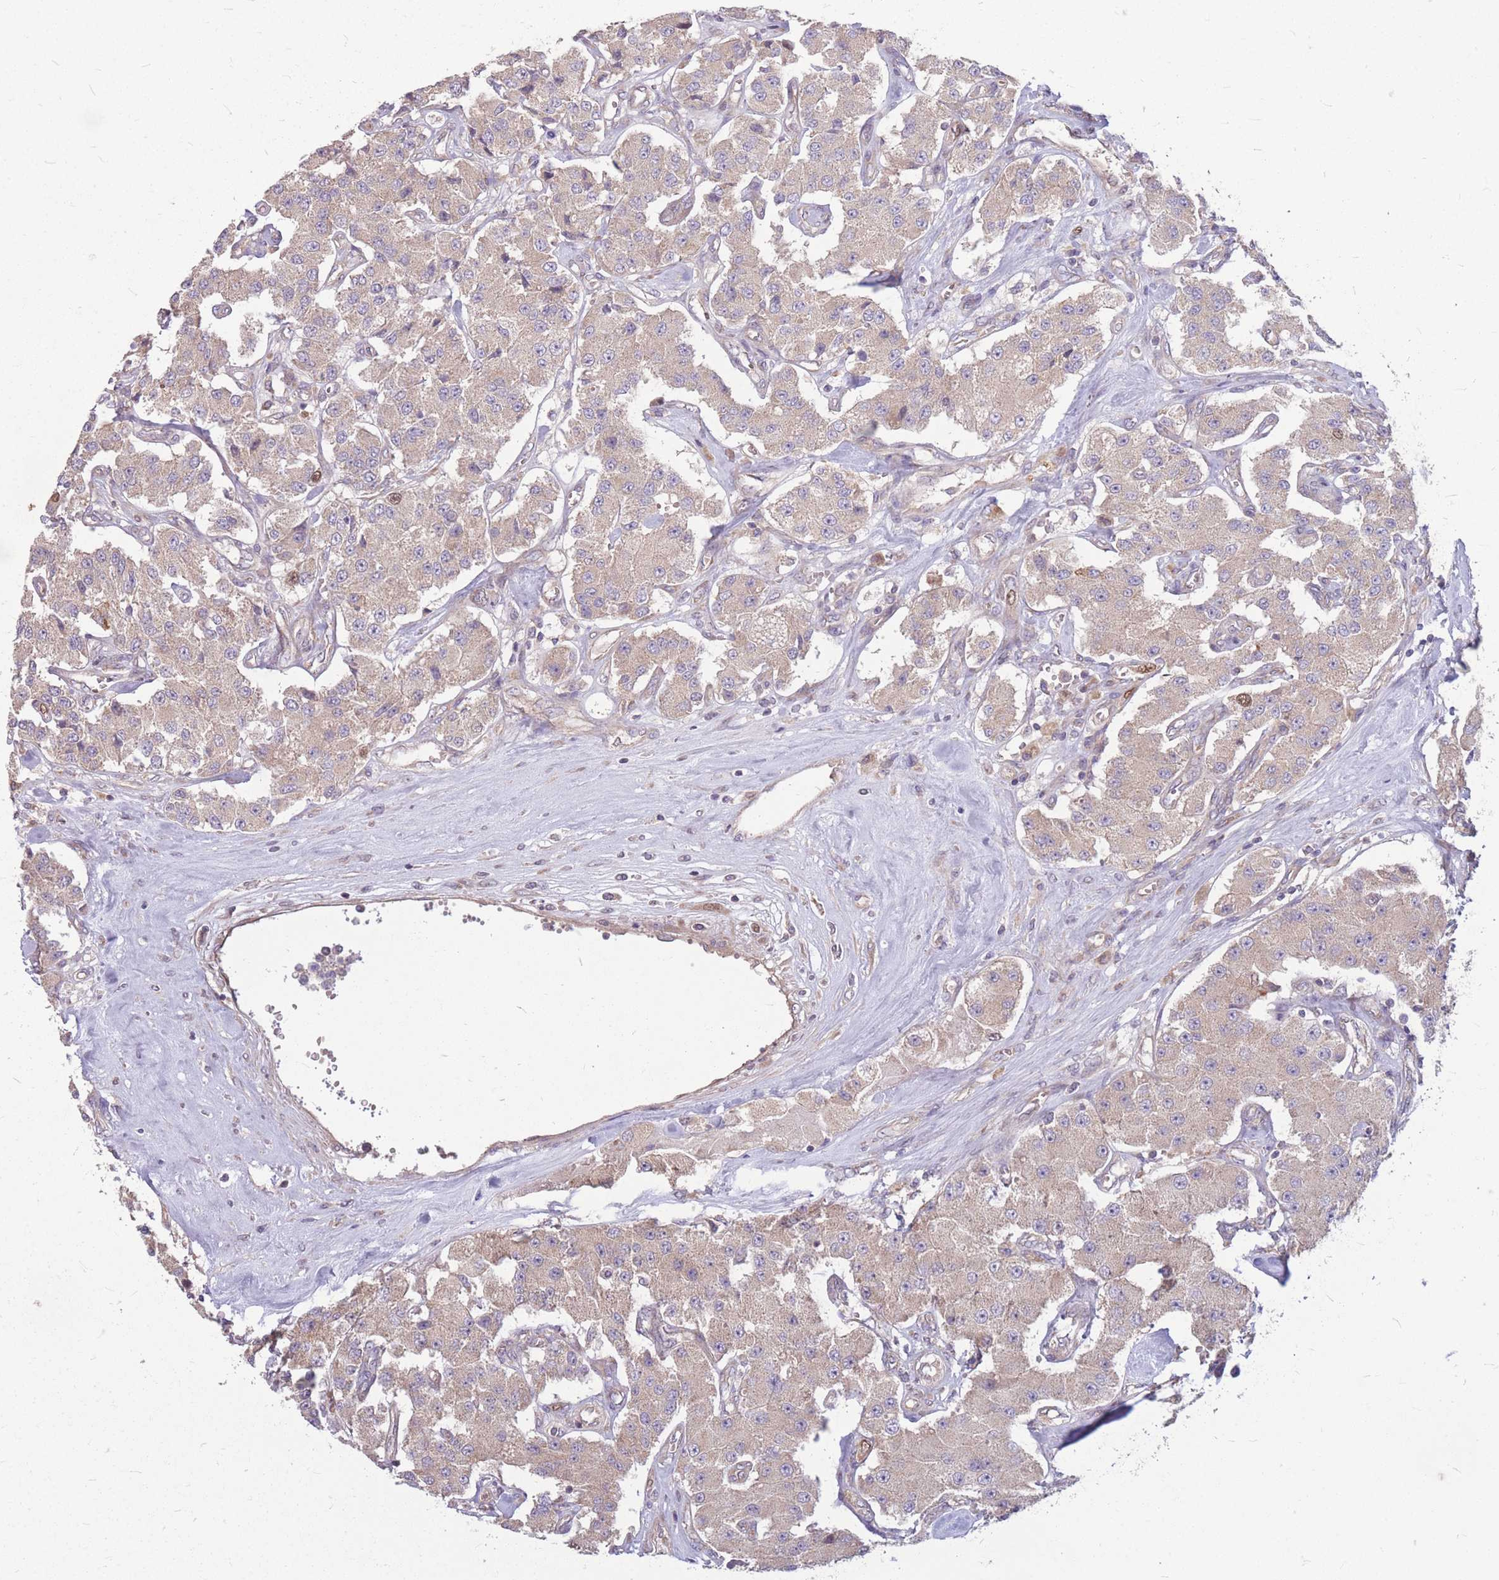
{"staining": {"intensity": "weak", "quantity": ">75%", "location": "cytoplasmic/membranous"}, "tissue": "carcinoid", "cell_type": "Tumor cells", "image_type": "cancer", "snomed": [{"axis": "morphology", "description": "Carcinoid, malignant, NOS"}, {"axis": "topography", "description": "Pancreas"}], "caption": "Immunohistochemical staining of human carcinoid demonstrates low levels of weak cytoplasmic/membranous protein staining in approximately >75% of tumor cells.", "gene": "GMNN", "patient": {"sex": "male", "age": 41}}